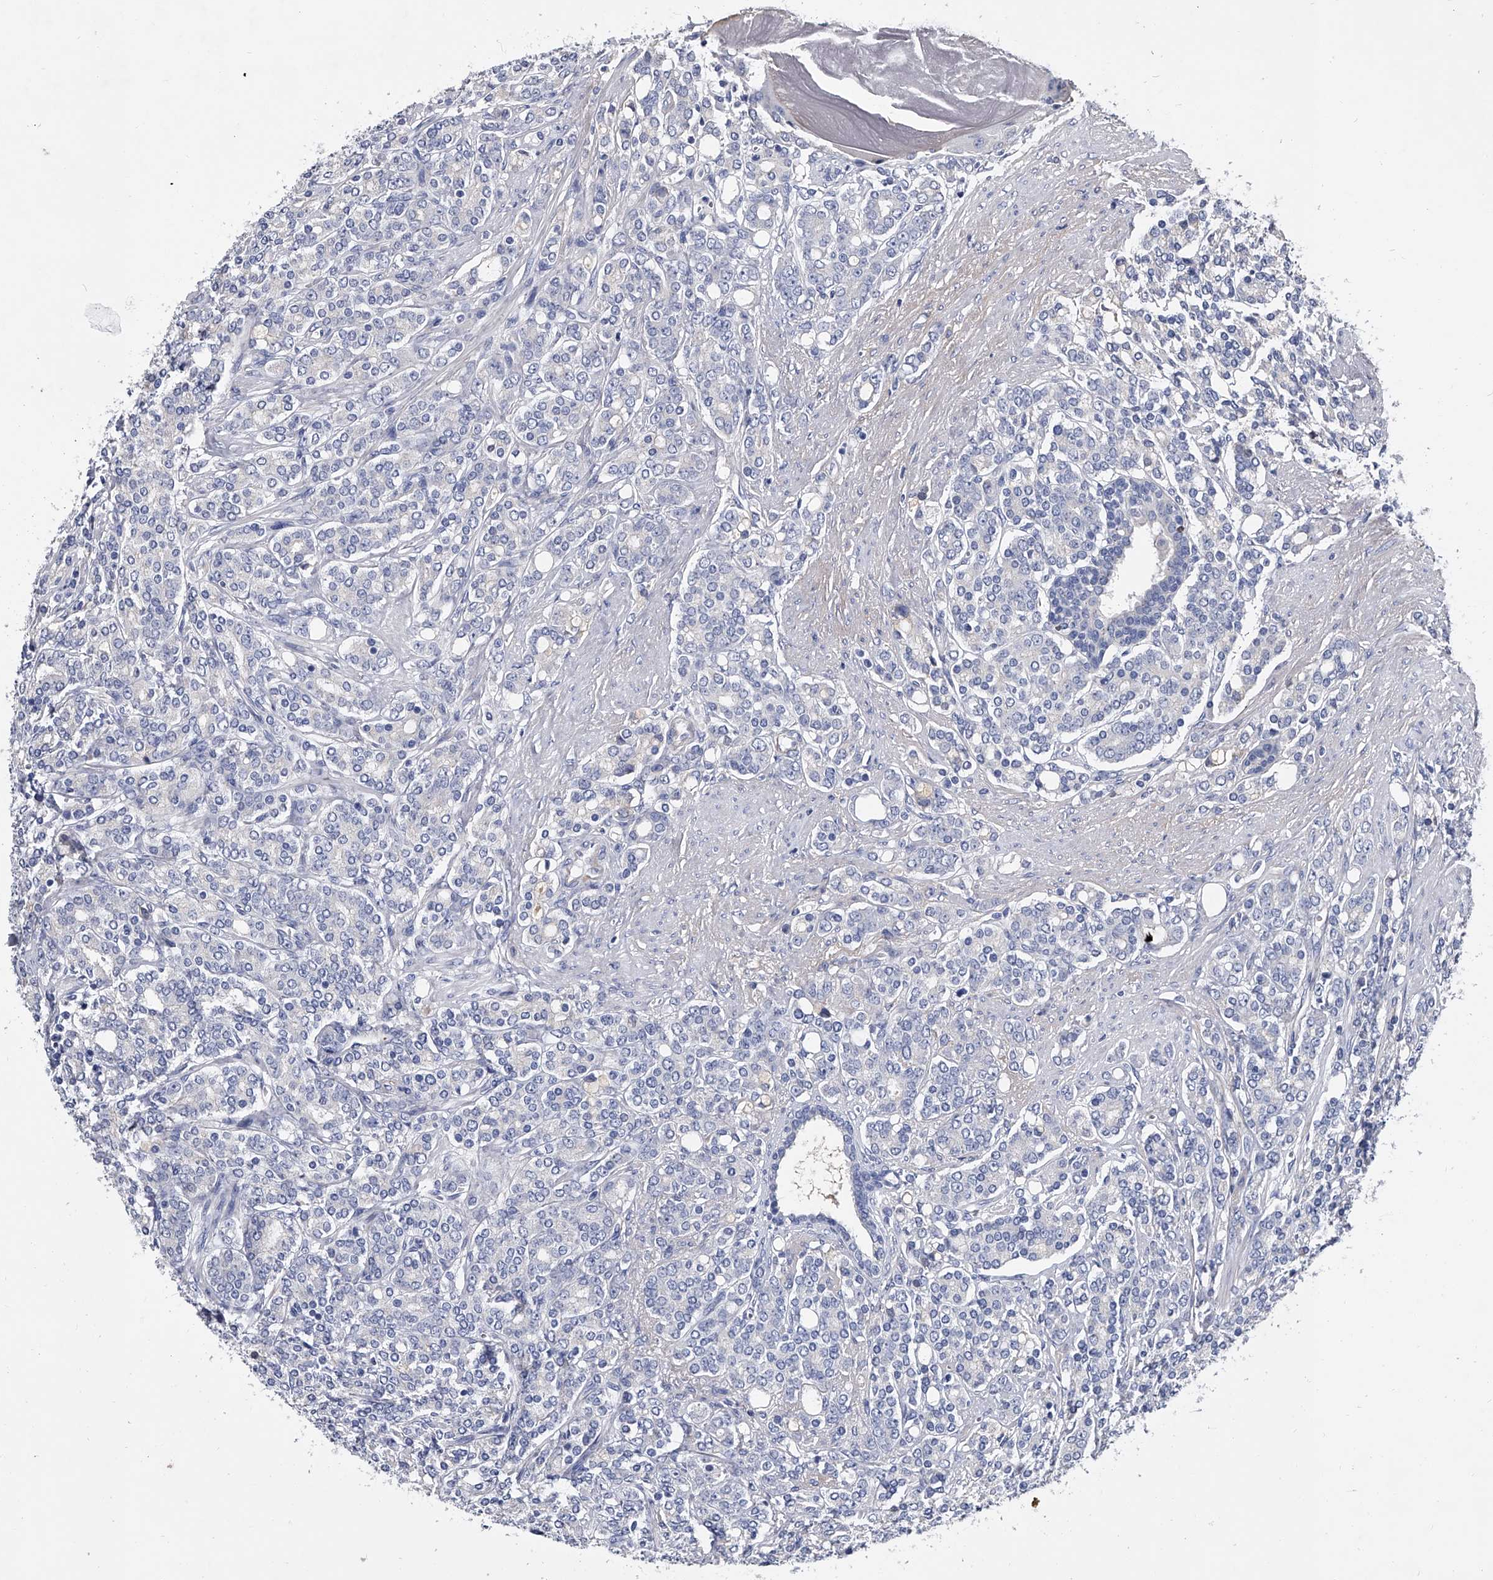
{"staining": {"intensity": "negative", "quantity": "none", "location": "none"}, "tissue": "prostate cancer", "cell_type": "Tumor cells", "image_type": "cancer", "snomed": [{"axis": "morphology", "description": "Adenocarcinoma, High grade"}, {"axis": "topography", "description": "Prostate"}], "caption": "High power microscopy image of an immunohistochemistry histopathology image of prostate cancer (adenocarcinoma (high-grade)), revealing no significant expression in tumor cells.", "gene": "EFCAB7", "patient": {"sex": "male", "age": 62}}